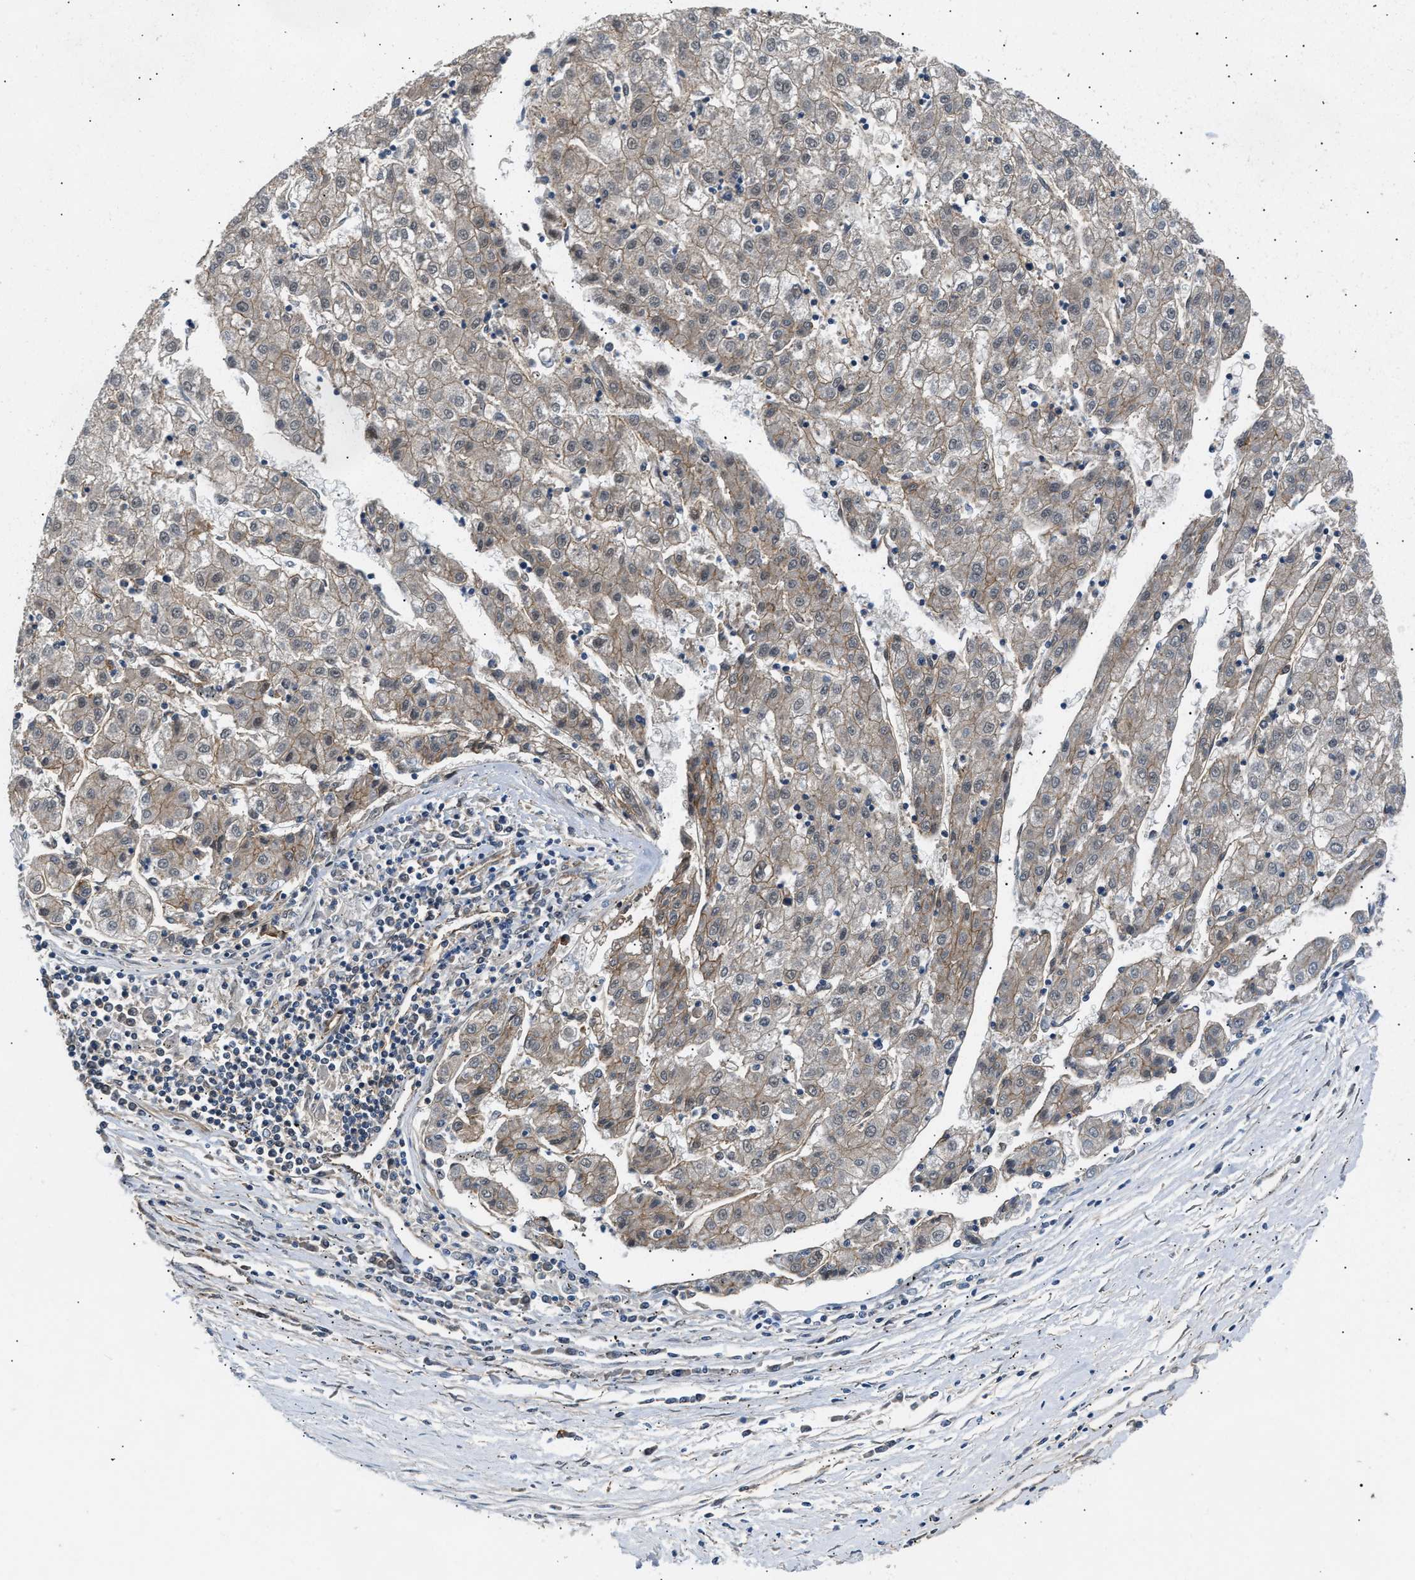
{"staining": {"intensity": "weak", "quantity": "25%-75%", "location": "cytoplasmic/membranous"}, "tissue": "liver cancer", "cell_type": "Tumor cells", "image_type": "cancer", "snomed": [{"axis": "morphology", "description": "Carcinoma, Hepatocellular, NOS"}, {"axis": "topography", "description": "Liver"}], "caption": "Protein staining exhibits weak cytoplasmic/membranous expression in about 25%-75% of tumor cells in liver hepatocellular carcinoma.", "gene": "COPS2", "patient": {"sex": "male", "age": 72}}